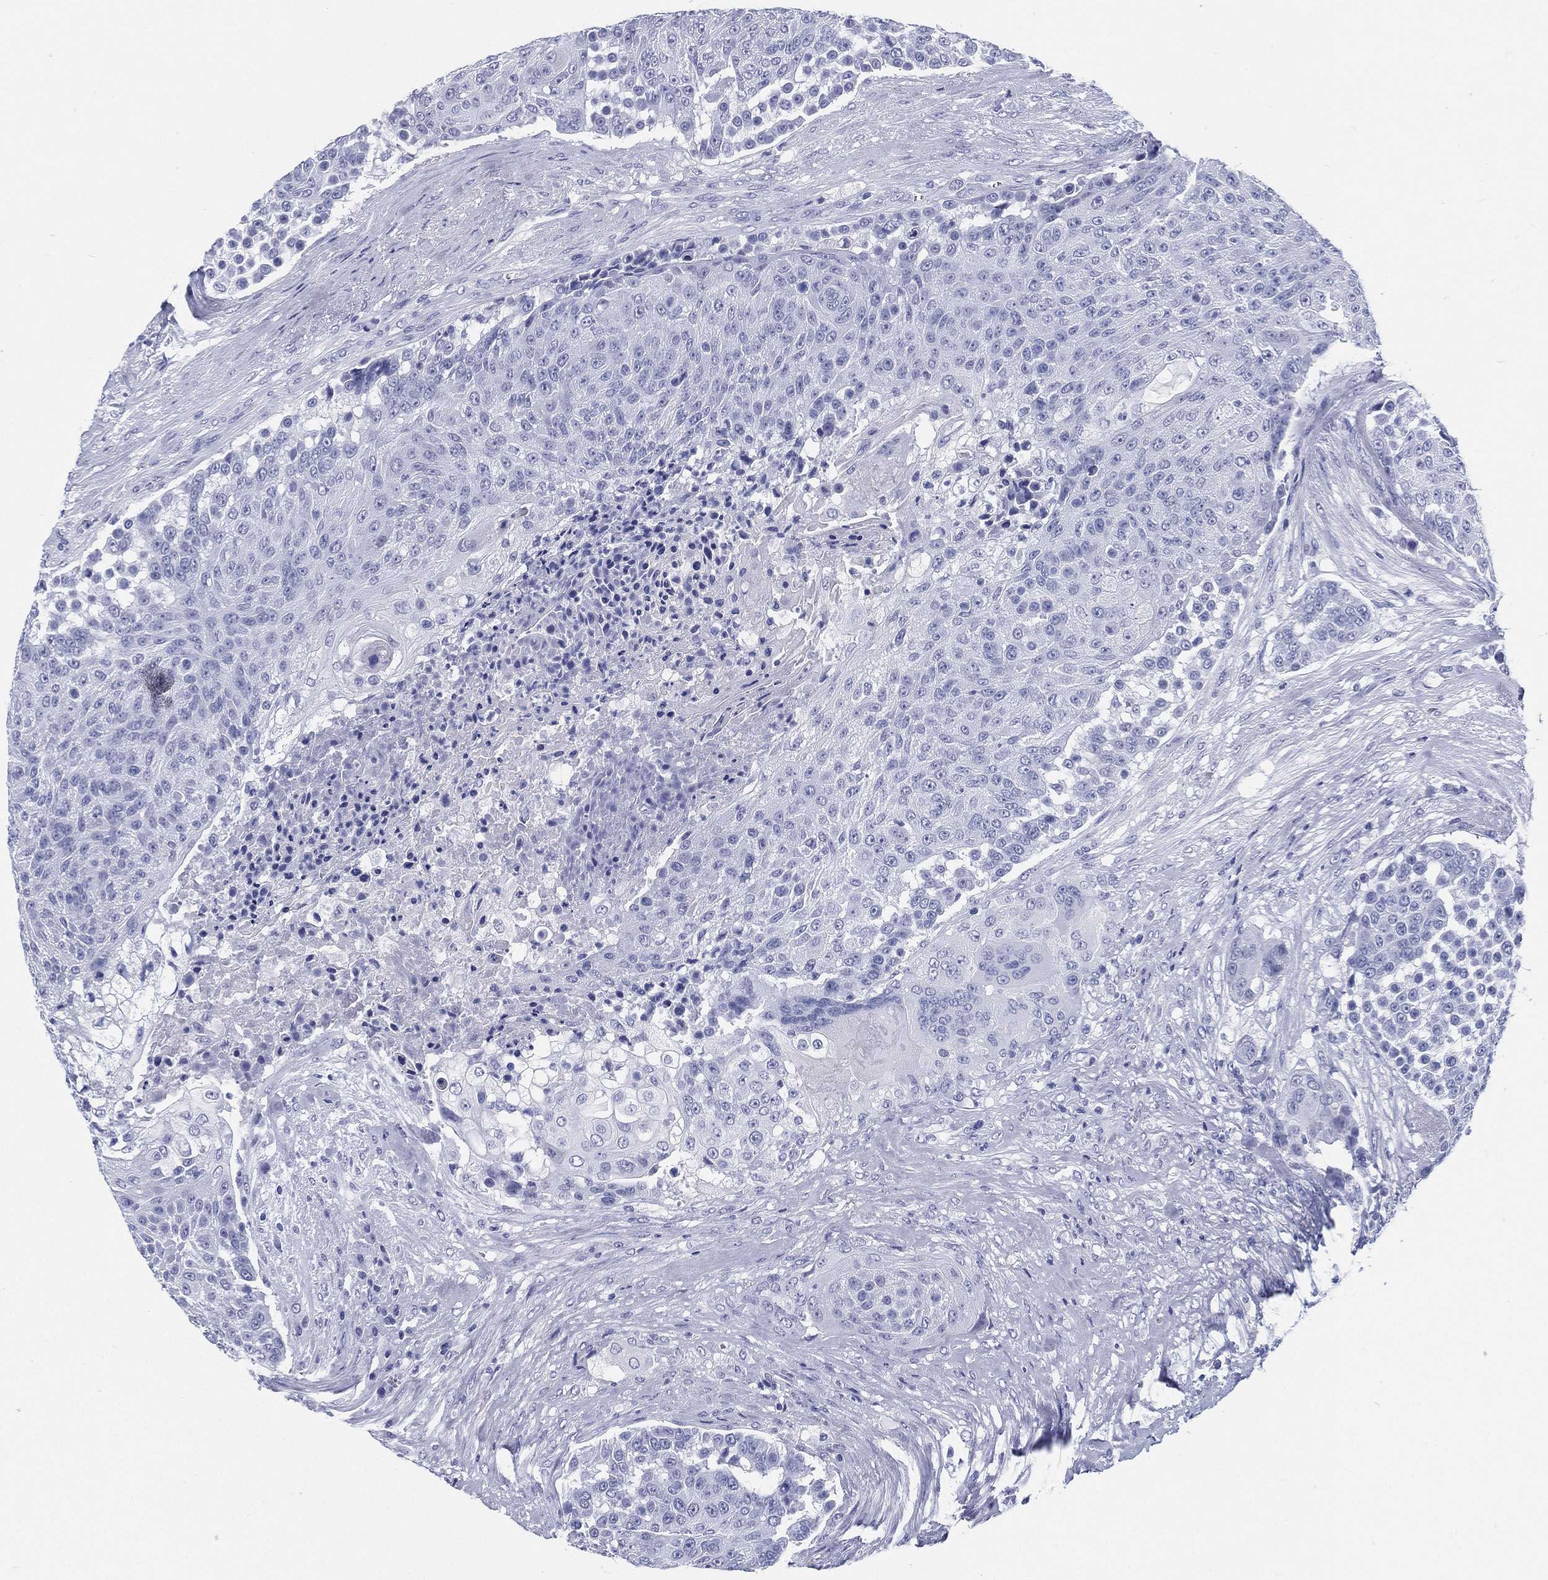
{"staining": {"intensity": "negative", "quantity": "none", "location": "none"}, "tissue": "urothelial cancer", "cell_type": "Tumor cells", "image_type": "cancer", "snomed": [{"axis": "morphology", "description": "Urothelial carcinoma, High grade"}, {"axis": "topography", "description": "Urinary bladder"}], "caption": "This is an immunohistochemistry photomicrograph of high-grade urothelial carcinoma. There is no positivity in tumor cells.", "gene": "ATP1B2", "patient": {"sex": "female", "age": 63}}